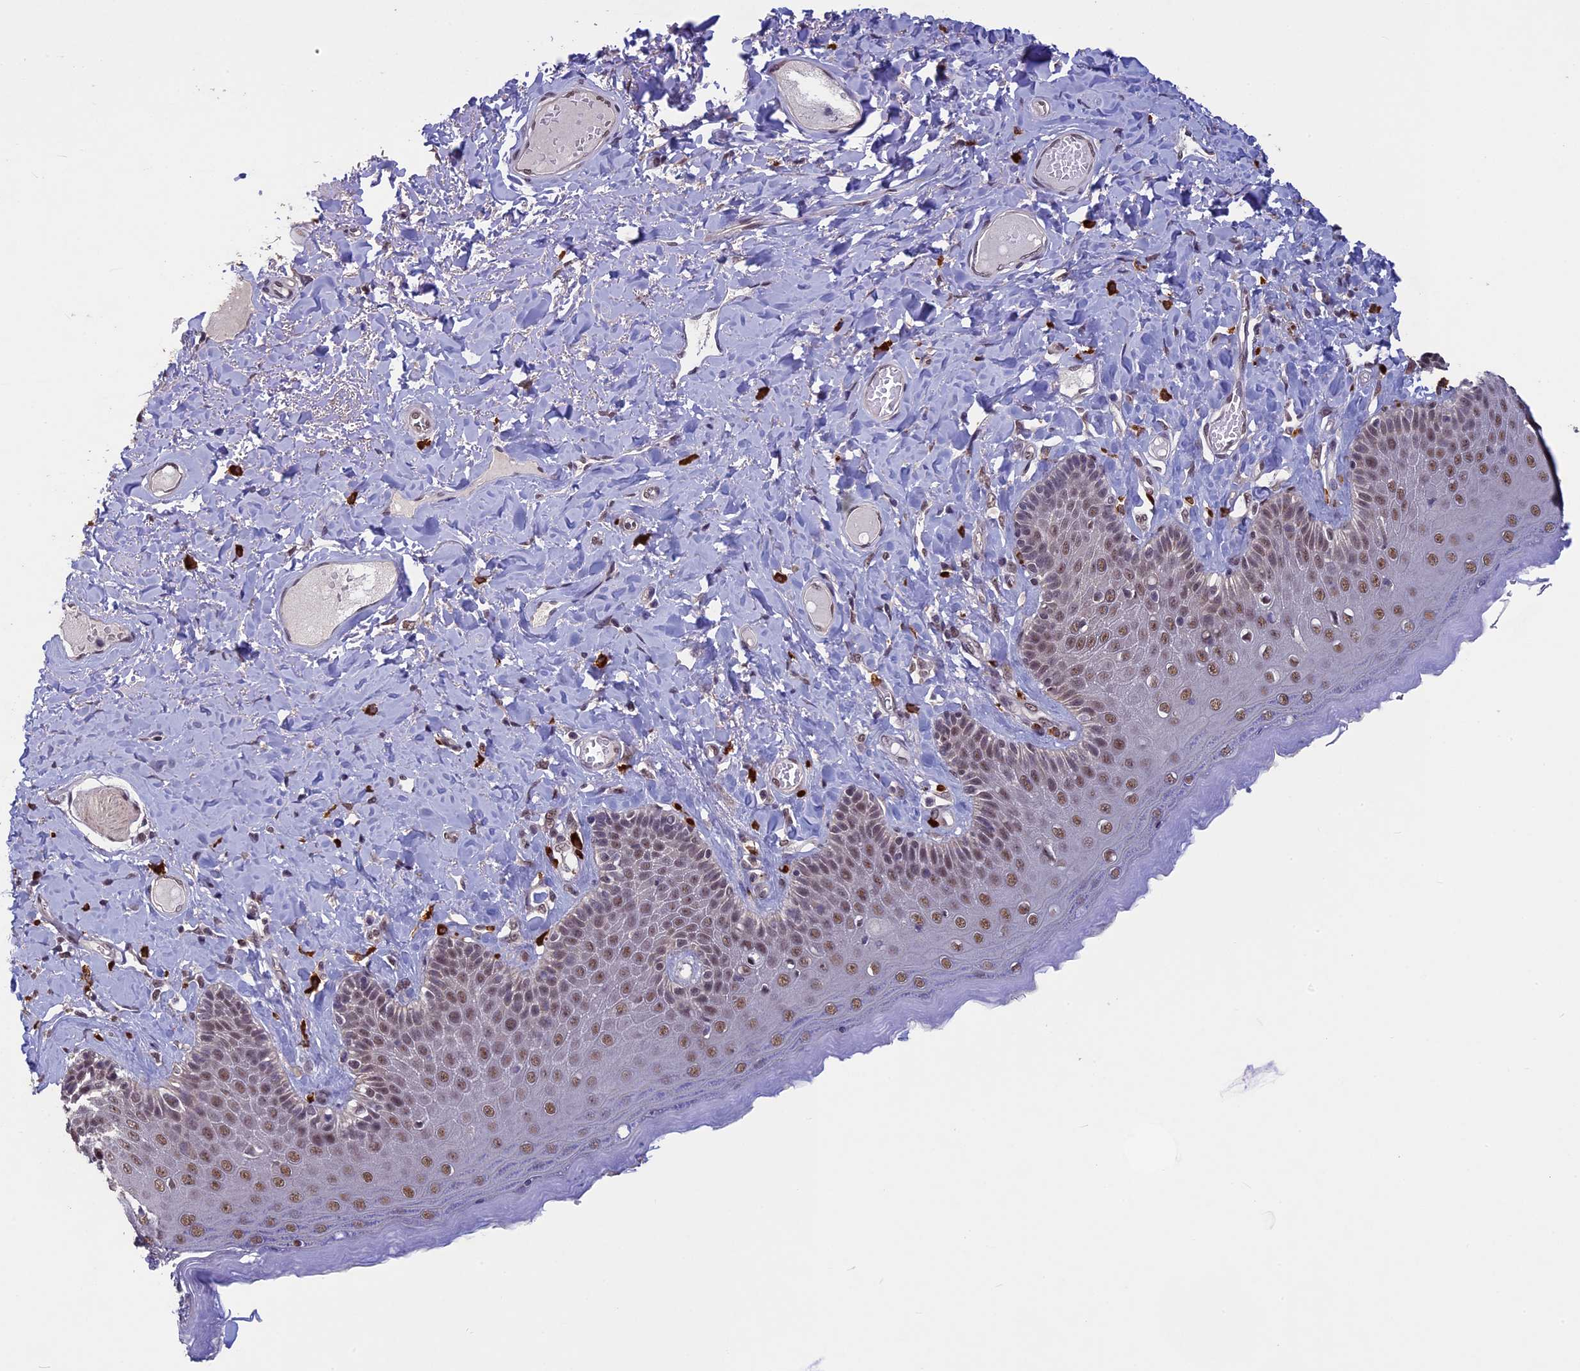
{"staining": {"intensity": "moderate", "quantity": ">75%", "location": "nuclear"}, "tissue": "skin", "cell_type": "Epidermal cells", "image_type": "normal", "snomed": [{"axis": "morphology", "description": "Normal tissue, NOS"}, {"axis": "topography", "description": "Anal"}], "caption": "This micrograph displays immunohistochemistry staining of benign skin, with medium moderate nuclear staining in about >75% of epidermal cells.", "gene": "RNF40", "patient": {"sex": "male", "age": 69}}